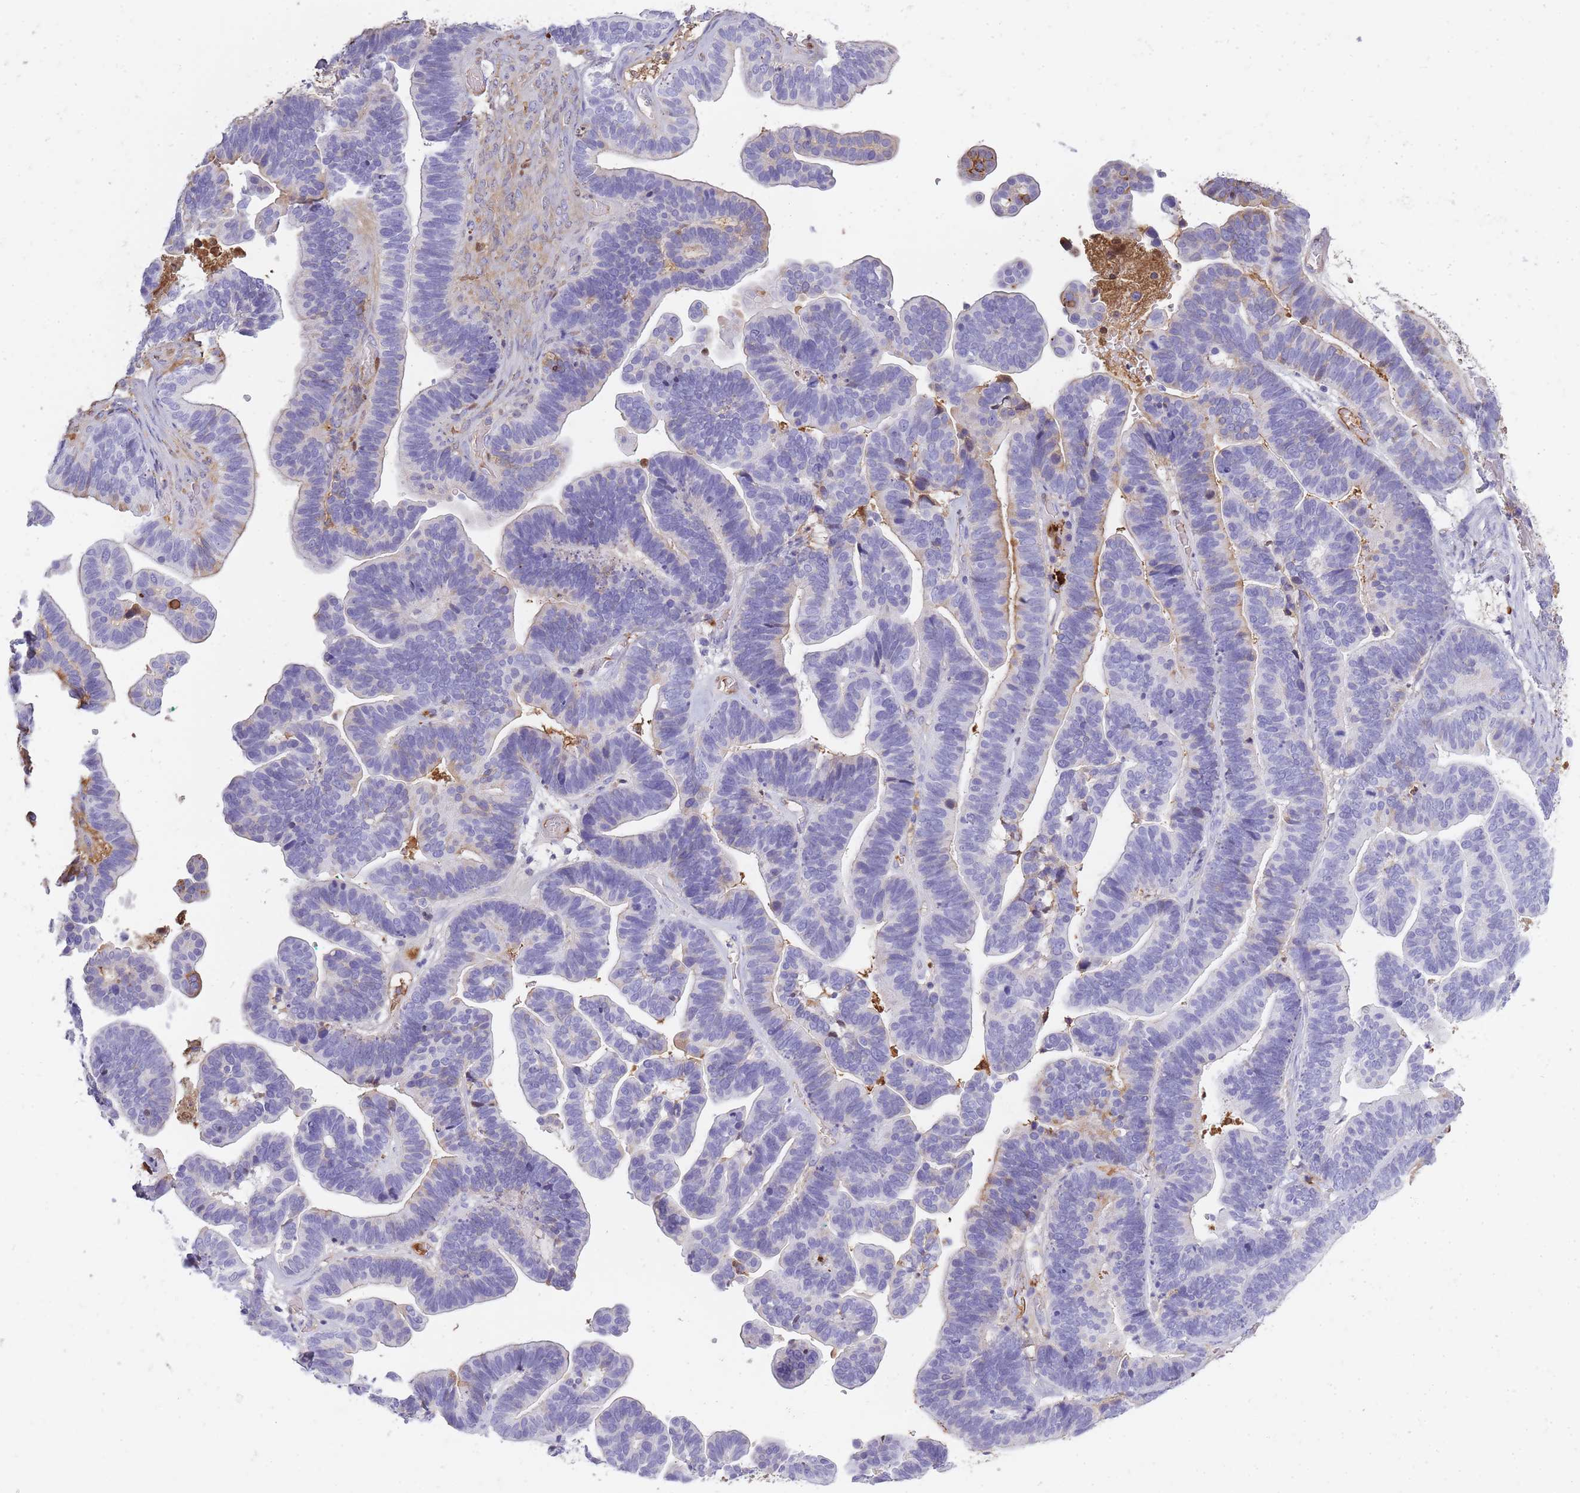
{"staining": {"intensity": "negative", "quantity": "none", "location": "none"}, "tissue": "ovarian cancer", "cell_type": "Tumor cells", "image_type": "cancer", "snomed": [{"axis": "morphology", "description": "Cystadenocarcinoma, serous, NOS"}, {"axis": "topography", "description": "Ovary"}], "caption": "The IHC image has no significant expression in tumor cells of ovarian cancer tissue.", "gene": "IGKV1D-42", "patient": {"sex": "female", "age": 56}}